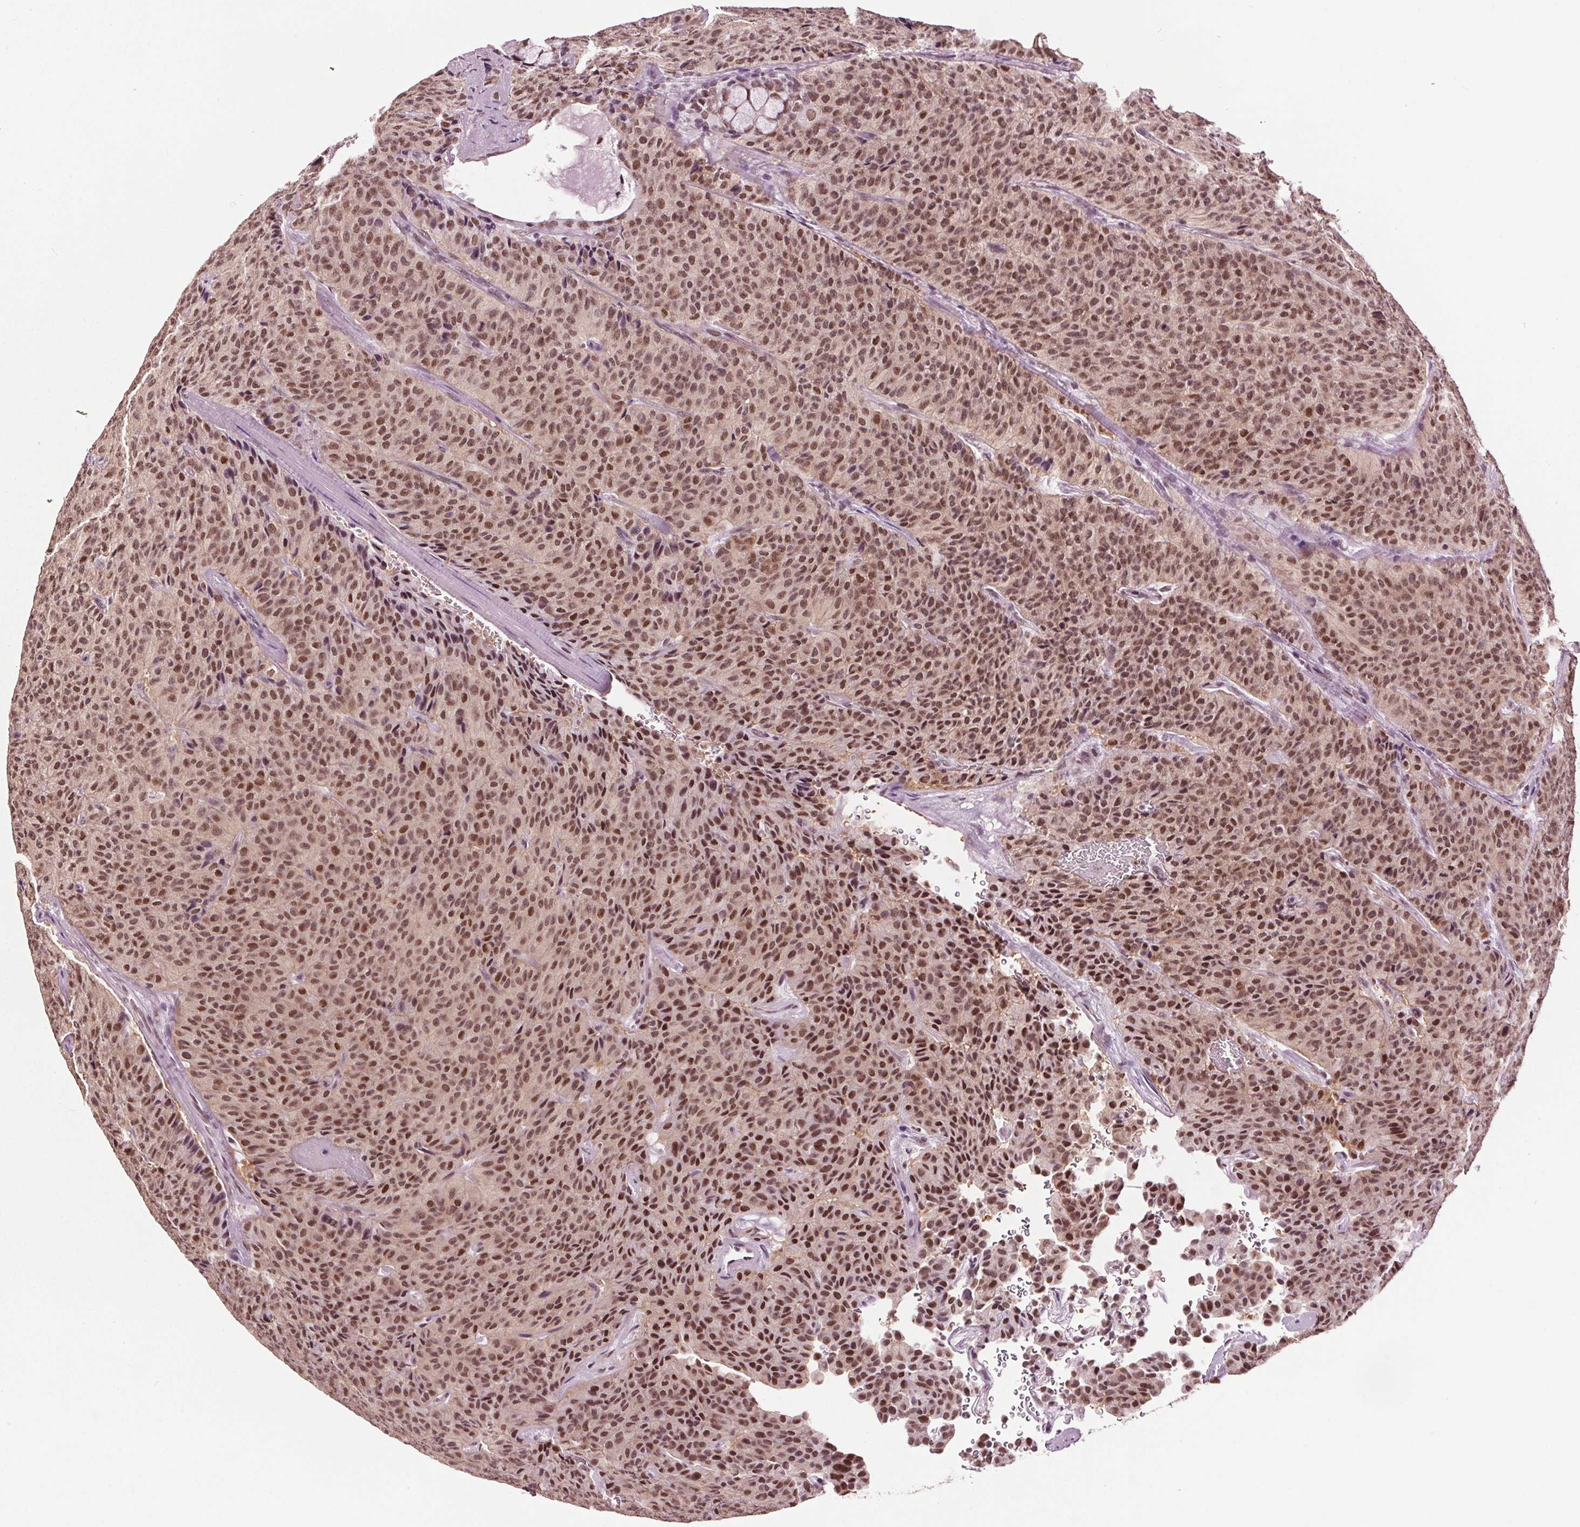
{"staining": {"intensity": "strong", "quantity": ">75%", "location": "nuclear"}, "tissue": "carcinoid", "cell_type": "Tumor cells", "image_type": "cancer", "snomed": [{"axis": "morphology", "description": "Carcinoid, malignant, NOS"}, {"axis": "topography", "description": "Lung"}], "caption": "Protein analysis of carcinoid tissue demonstrates strong nuclear staining in approximately >75% of tumor cells. (Brightfield microscopy of DAB IHC at high magnification).", "gene": "IWS1", "patient": {"sex": "male", "age": 71}}